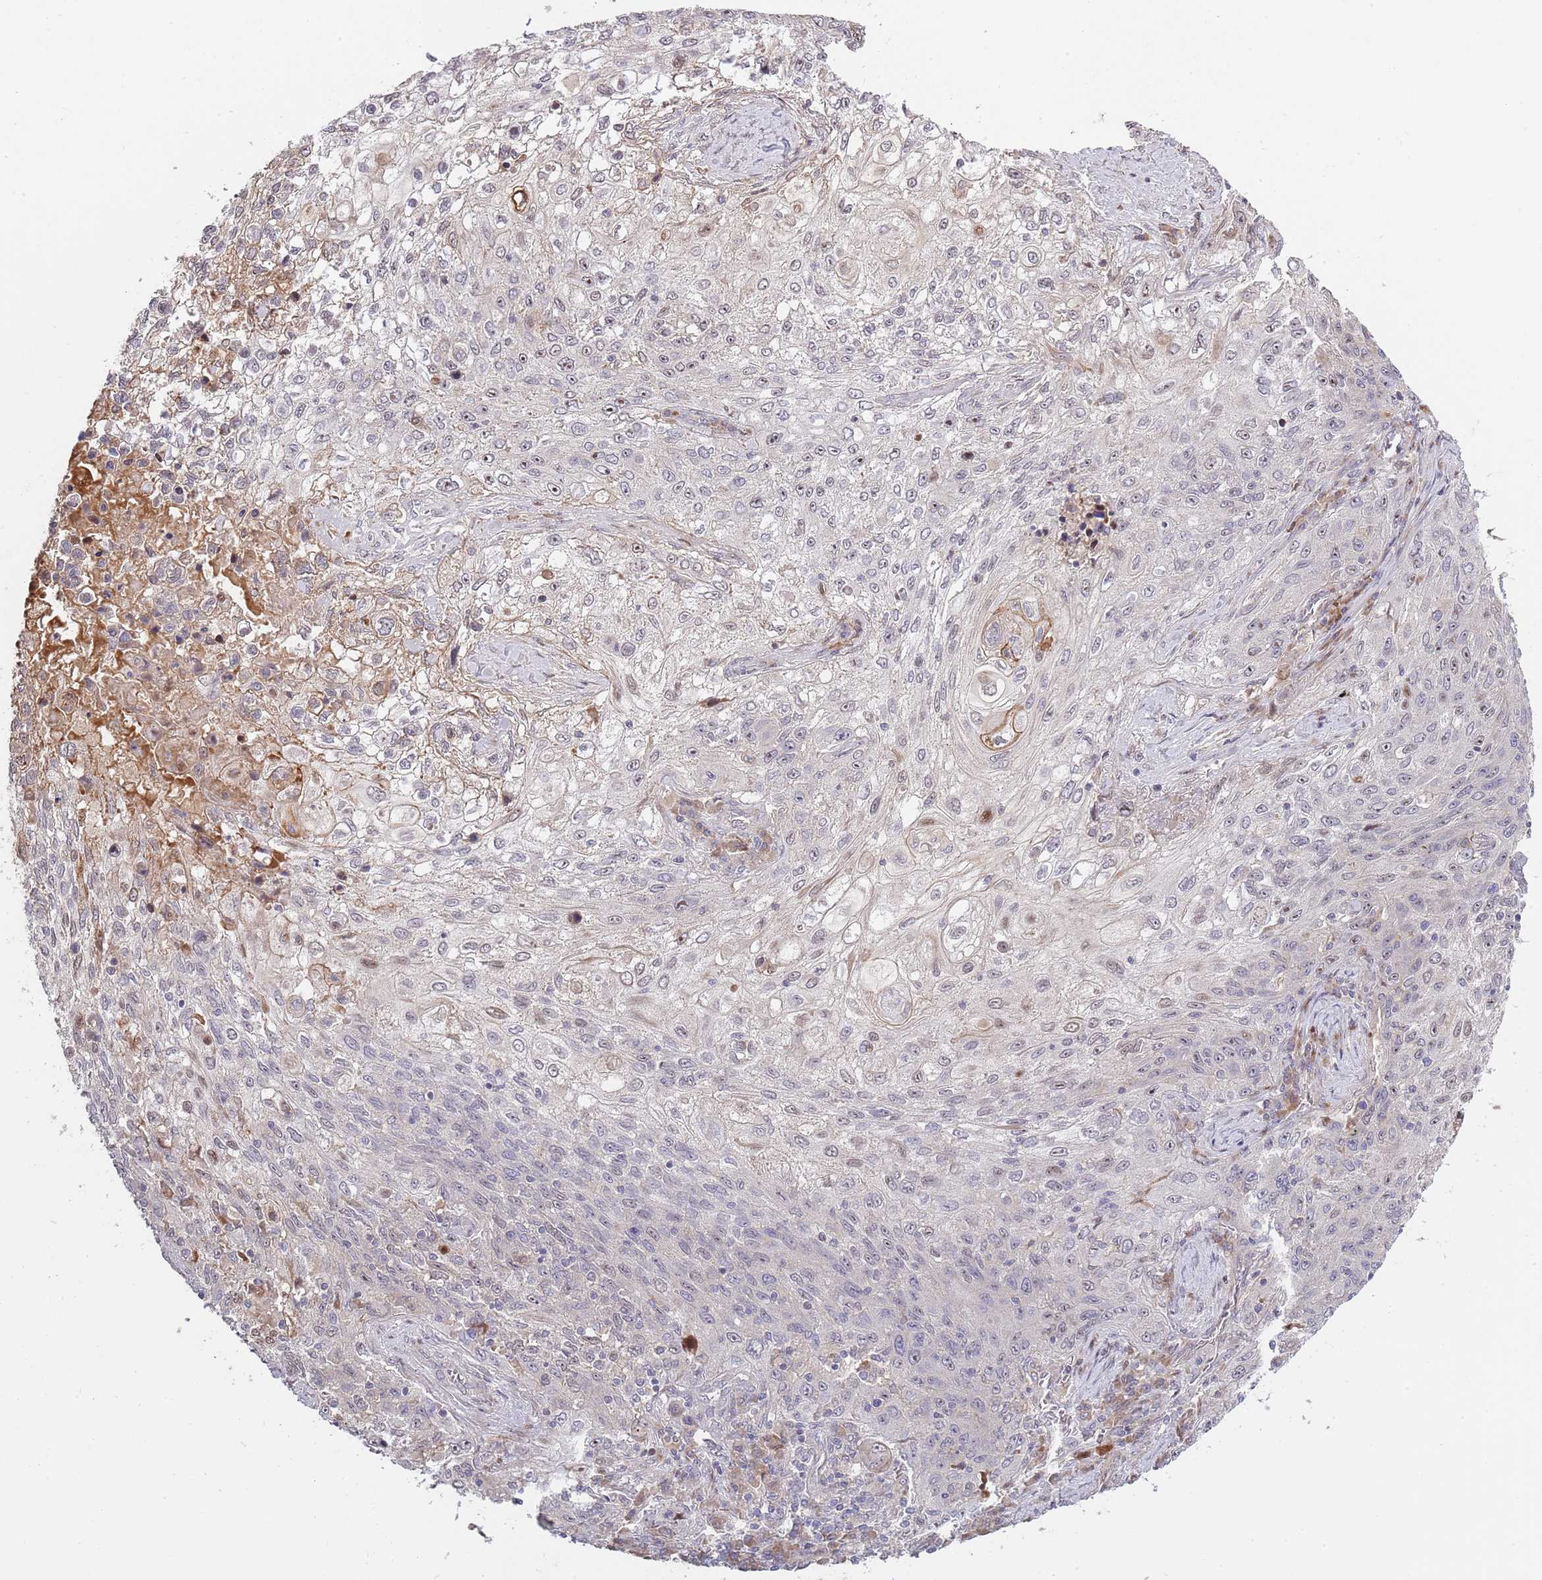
{"staining": {"intensity": "weak", "quantity": "<25%", "location": "nuclear"}, "tissue": "lung cancer", "cell_type": "Tumor cells", "image_type": "cancer", "snomed": [{"axis": "morphology", "description": "Squamous cell carcinoma, NOS"}, {"axis": "topography", "description": "Lung"}], "caption": "A high-resolution photomicrograph shows IHC staining of lung cancer (squamous cell carcinoma), which shows no significant expression in tumor cells.", "gene": "SYNDIG1L", "patient": {"sex": "female", "age": 69}}